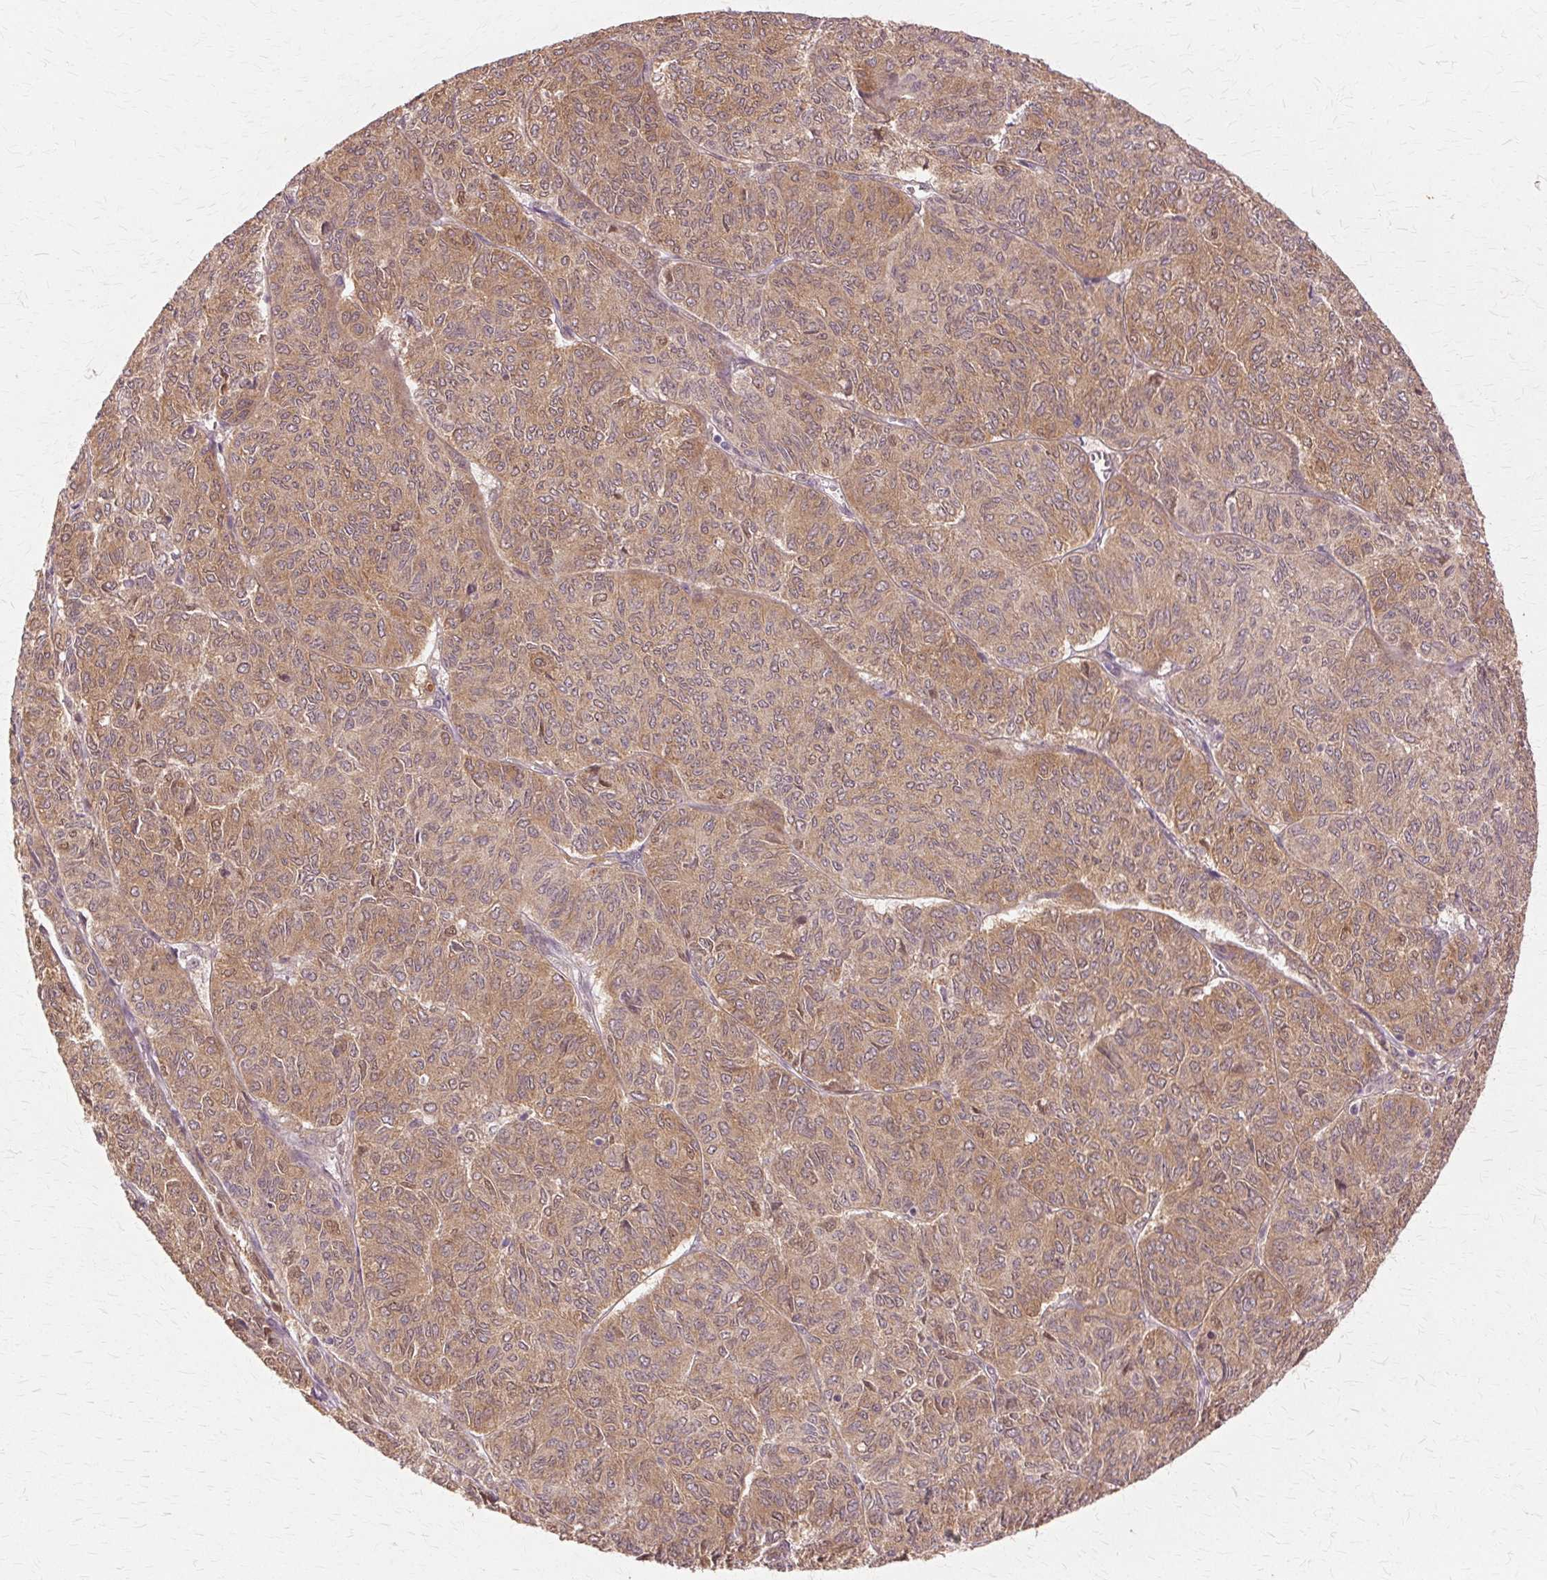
{"staining": {"intensity": "moderate", "quantity": ">75%", "location": "cytoplasmic/membranous"}, "tissue": "ovarian cancer", "cell_type": "Tumor cells", "image_type": "cancer", "snomed": [{"axis": "morphology", "description": "Carcinoma, endometroid"}, {"axis": "topography", "description": "Ovary"}], "caption": "Immunohistochemical staining of human ovarian cancer reveals medium levels of moderate cytoplasmic/membranous positivity in about >75% of tumor cells.", "gene": "PRMT5", "patient": {"sex": "female", "age": 80}}